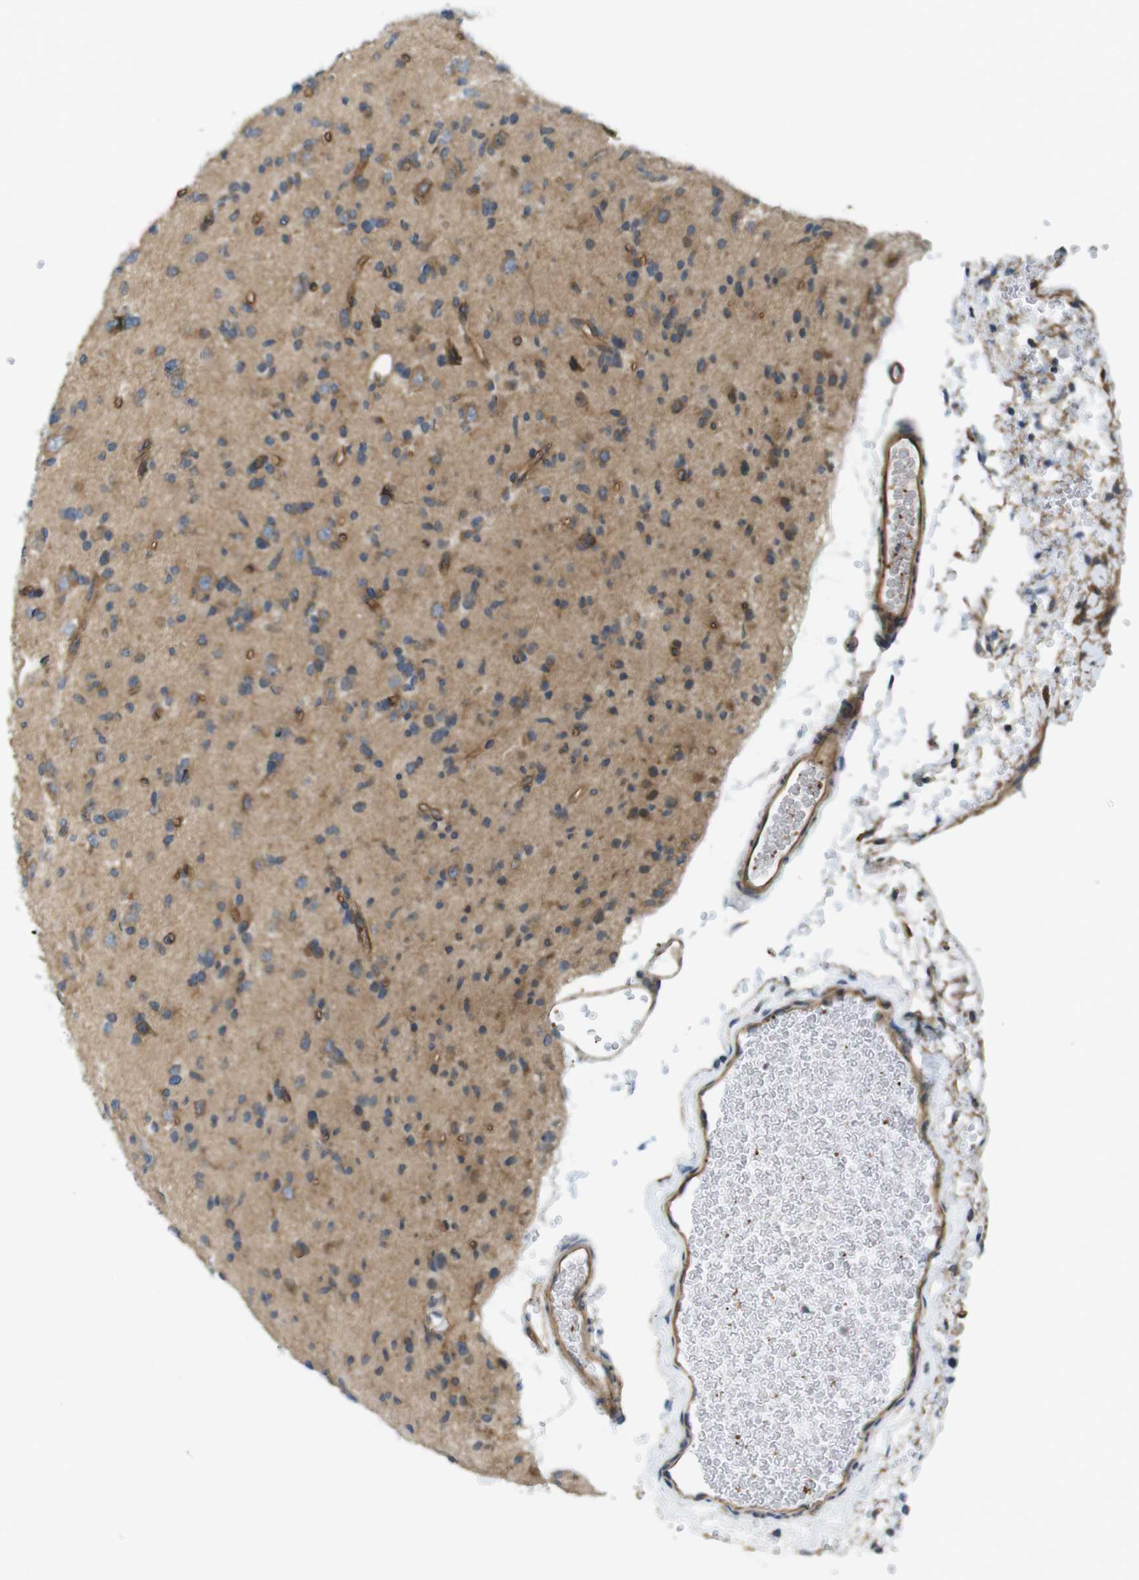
{"staining": {"intensity": "moderate", "quantity": "25%-75%", "location": "cytoplasmic/membranous,nuclear"}, "tissue": "glioma", "cell_type": "Tumor cells", "image_type": "cancer", "snomed": [{"axis": "morphology", "description": "Glioma, malignant, Low grade"}, {"axis": "topography", "description": "Brain"}], "caption": "Moderate cytoplasmic/membranous and nuclear staining is identified in about 25%-75% of tumor cells in glioma.", "gene": "TSC1", "patient": {"sex": "female", "age": 22}}